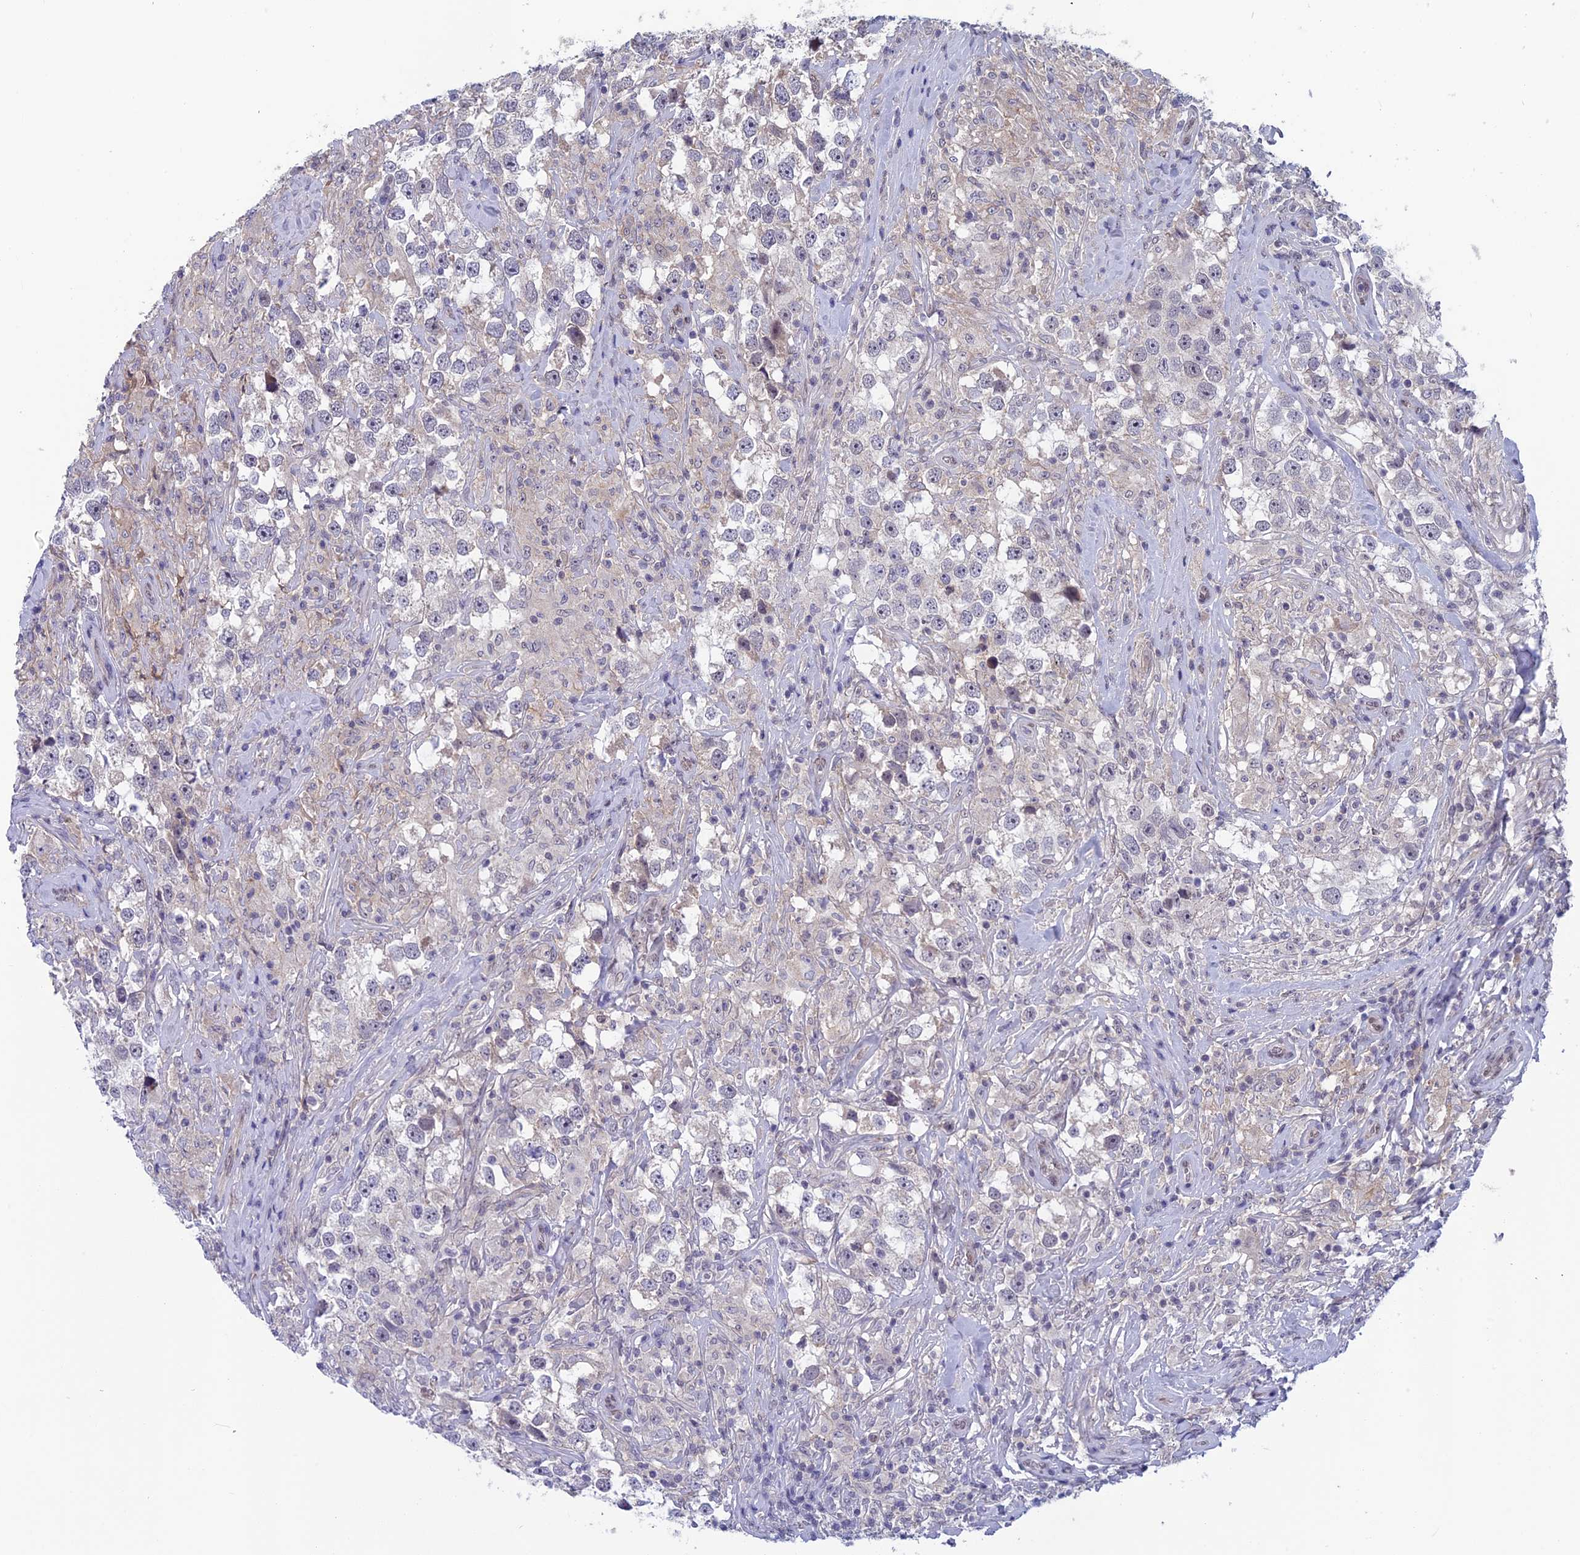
{"staining": {"intensity": "negative", "quantity": "none", "location": "none"}, "tissue": "testis cancer", "cell_type": "Tumor cells", "image_type": "cancer", "snomed": [{"axis": "morphology", "description": "Seminoma, NOS"}, {"axis": "topography", "description": "Testis"}], "caption": "High magnification brightfield microscopy of seminoma (testis) stained with DAB (3,3'-diaminobenzidine) (brown) and counterstained with hematoxylin (blue): tumor cells show no significant expression.", "gene": "FKBPL", "patient": {"sex": "male", "age": 46}}